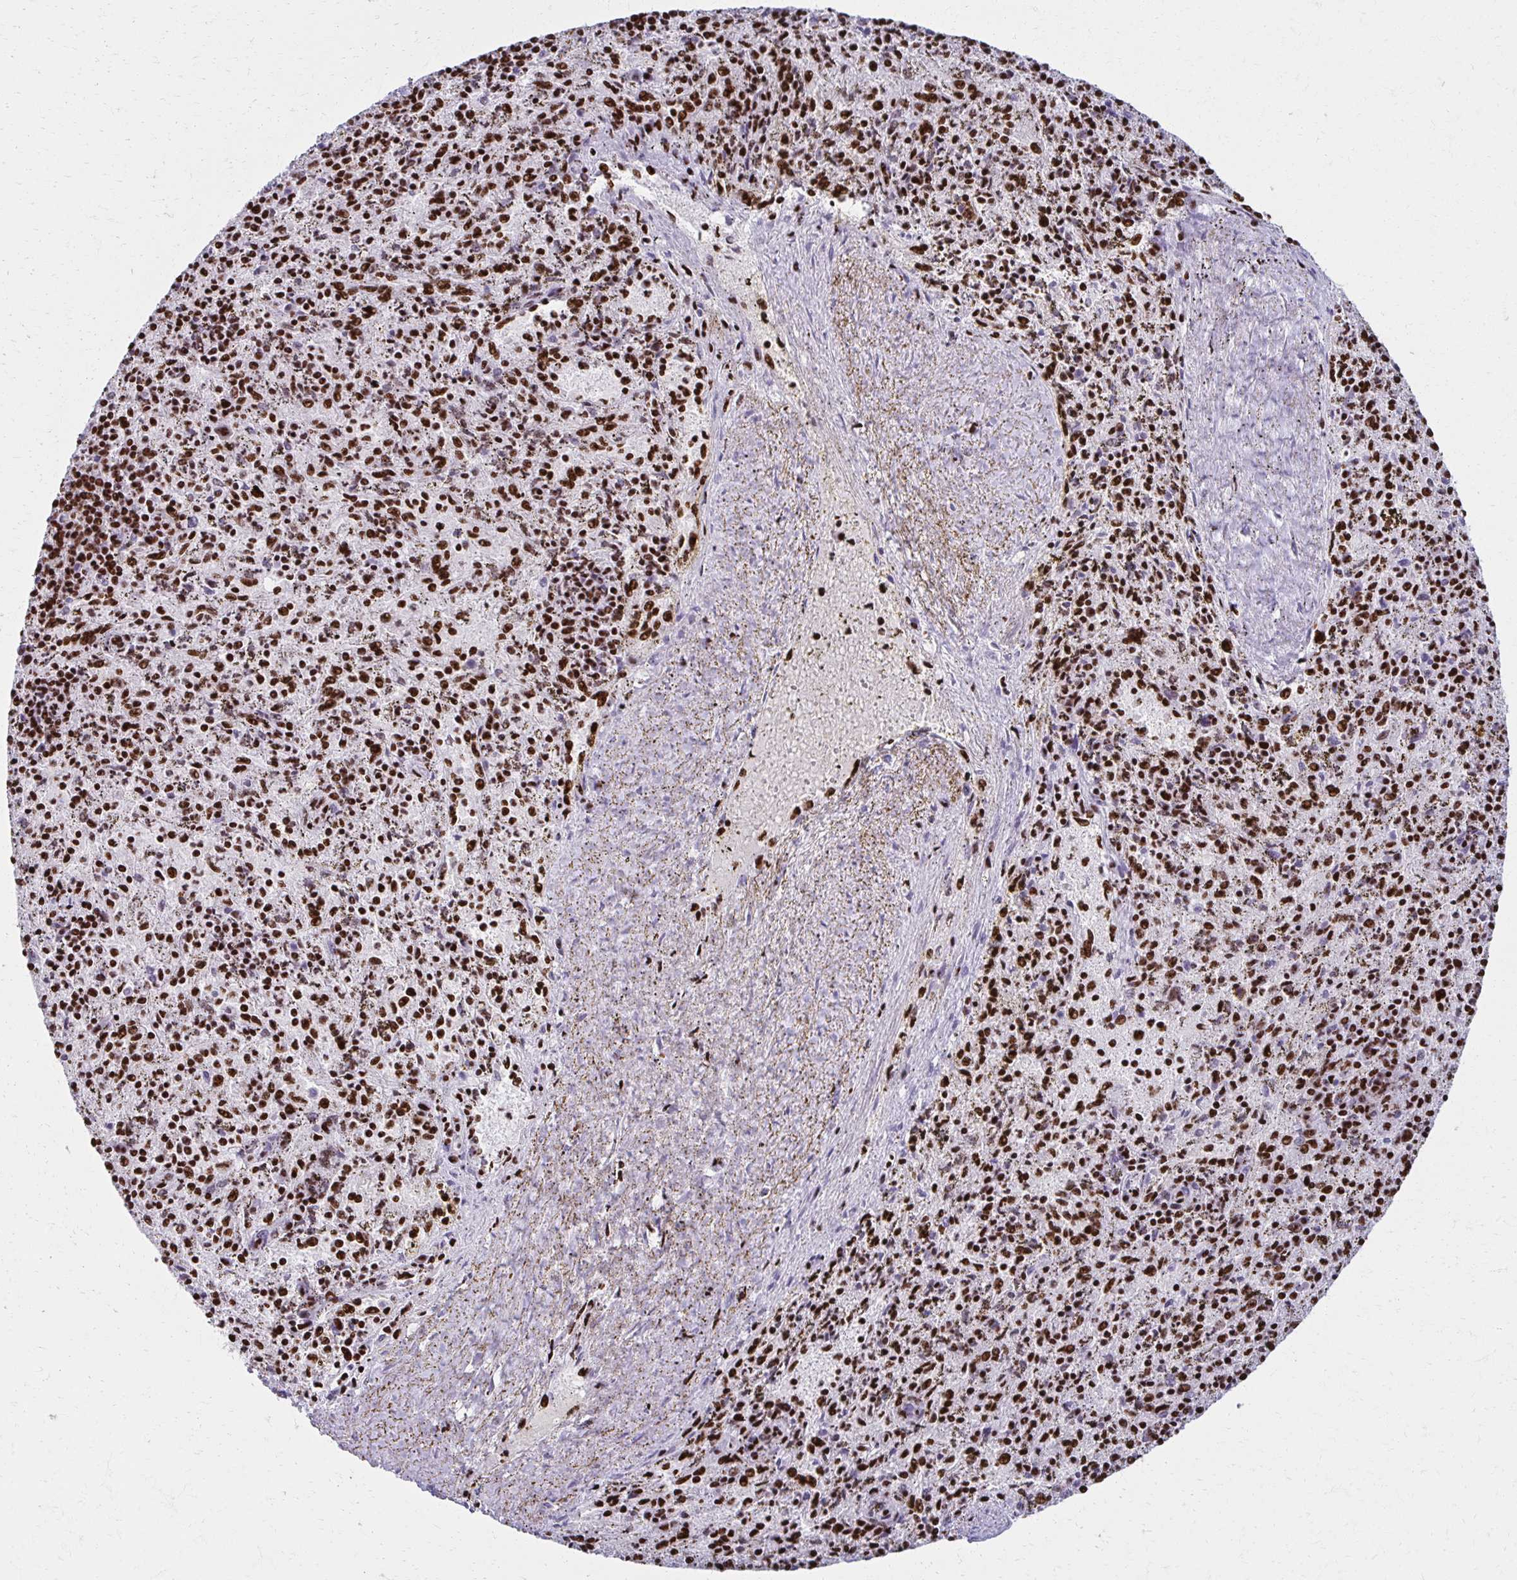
{"staining": {"intensity": "moderate", "quantity": ">75%", "location": "nuclear"}, "tissue": "spleen", "cell_type": "Cells in red pulp", "image_type": "normal", "snomed": [{"axis": "morphology", "description": "Normal tissue, NOS"}, {"axis": "topography", "description": "Spleen"}], "caption": "Spleen was stained to show a protein in brown. There is medium levels of moderate nuclear positivity in approximately >75% of cells in red pulp.", "gene": "NONO", "patient": {"sex": "male", "age": 57}}